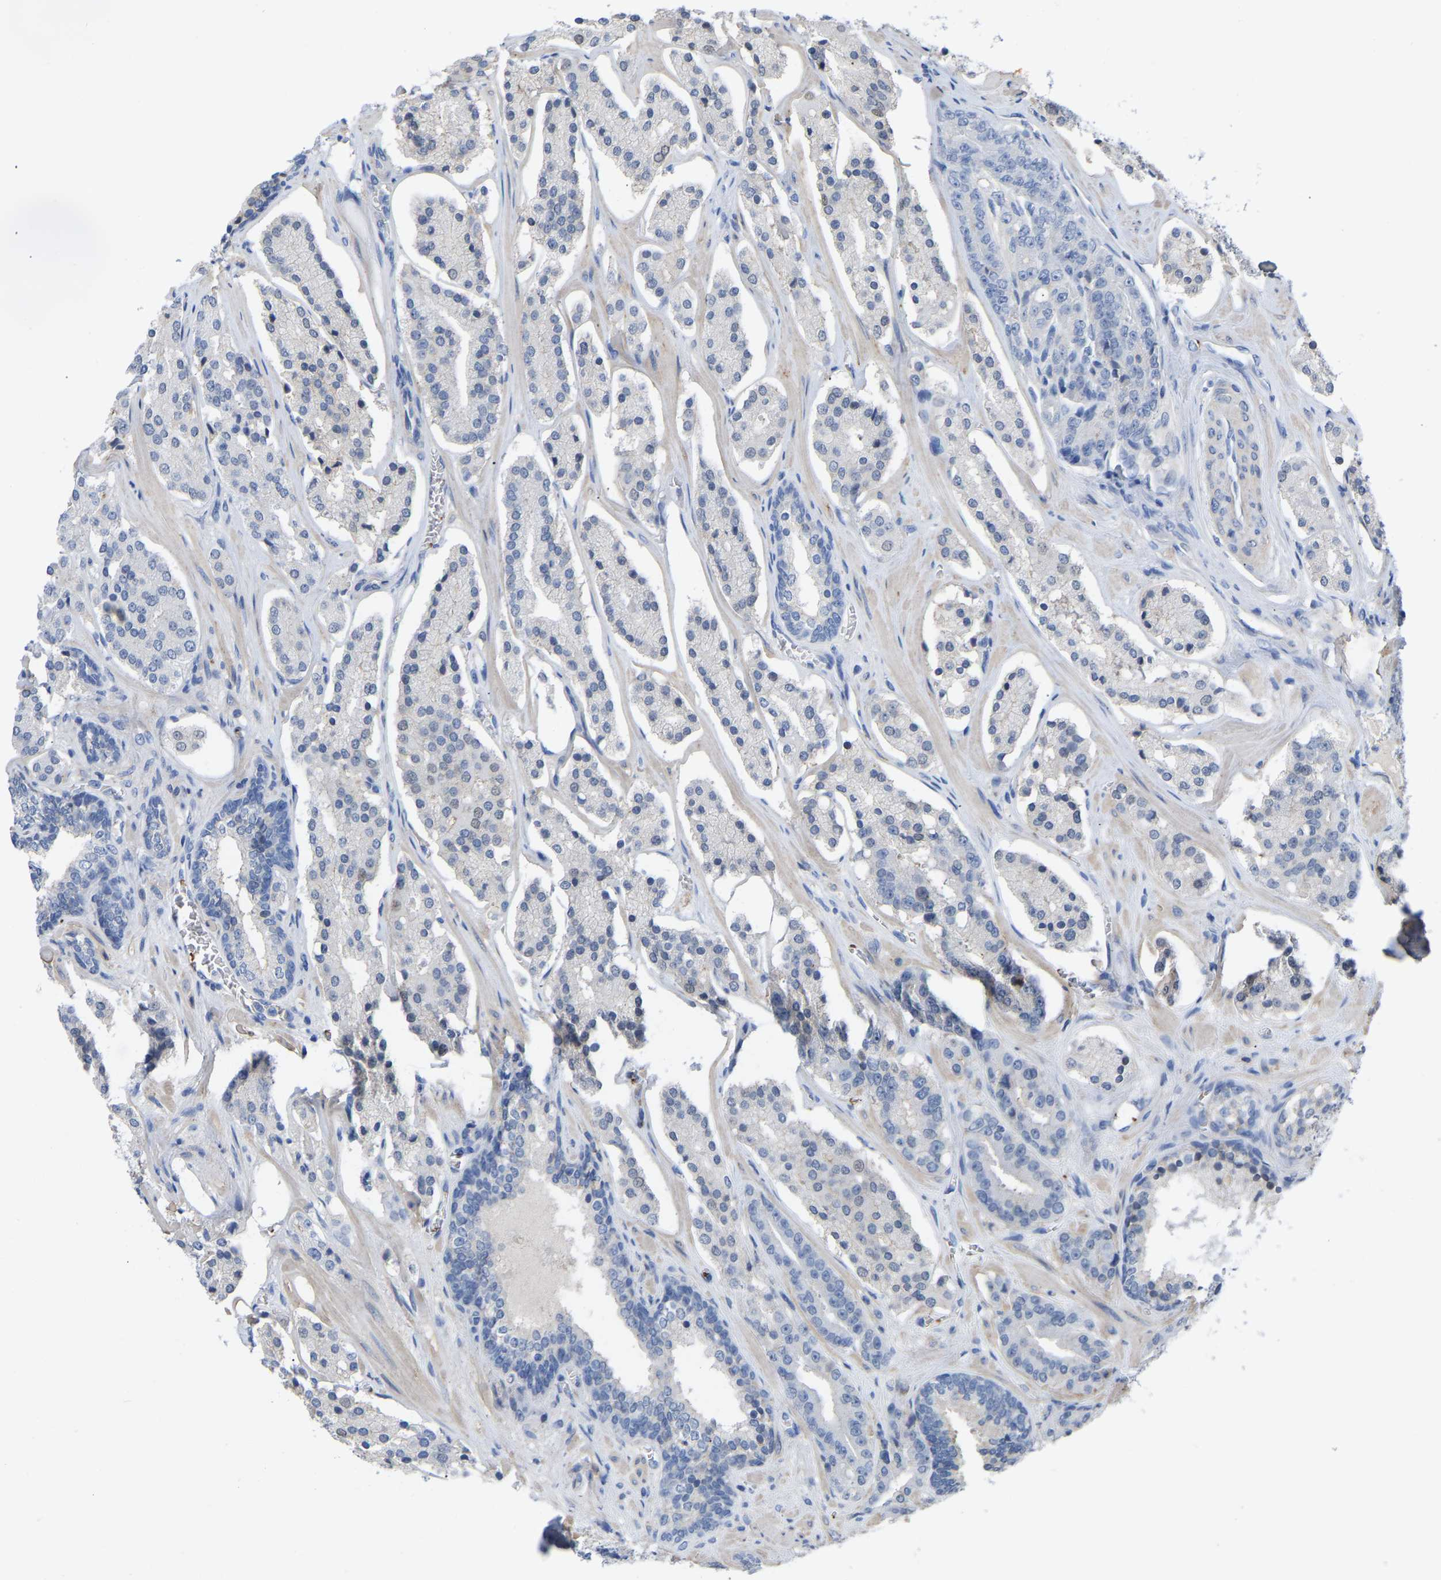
{"staining": {"intensity": "negative", "quantity": "none", "location": "none"}, "tissue": "prostate cancer", "cell_type": "Tumor cells", "image_type": "cancer", "snomed": [{"axis": "morphology", "description": "Adenocarcinoma, High grade"}, {"axis": "topography", "description": "Prostate"}], "caption": "DAB immunohistochemical staining of human prostate cancer (adenocarcinoma (high-grade)) displays no significant expression in tumor cells. (Stains: DAB immunohistochemistry (IHC) with hematoxylin counter stain, Microscopy: brightfield microscopy at high magnification).", "gene": "ZNF449", "patient": {"sex": "male", "age": 60}}